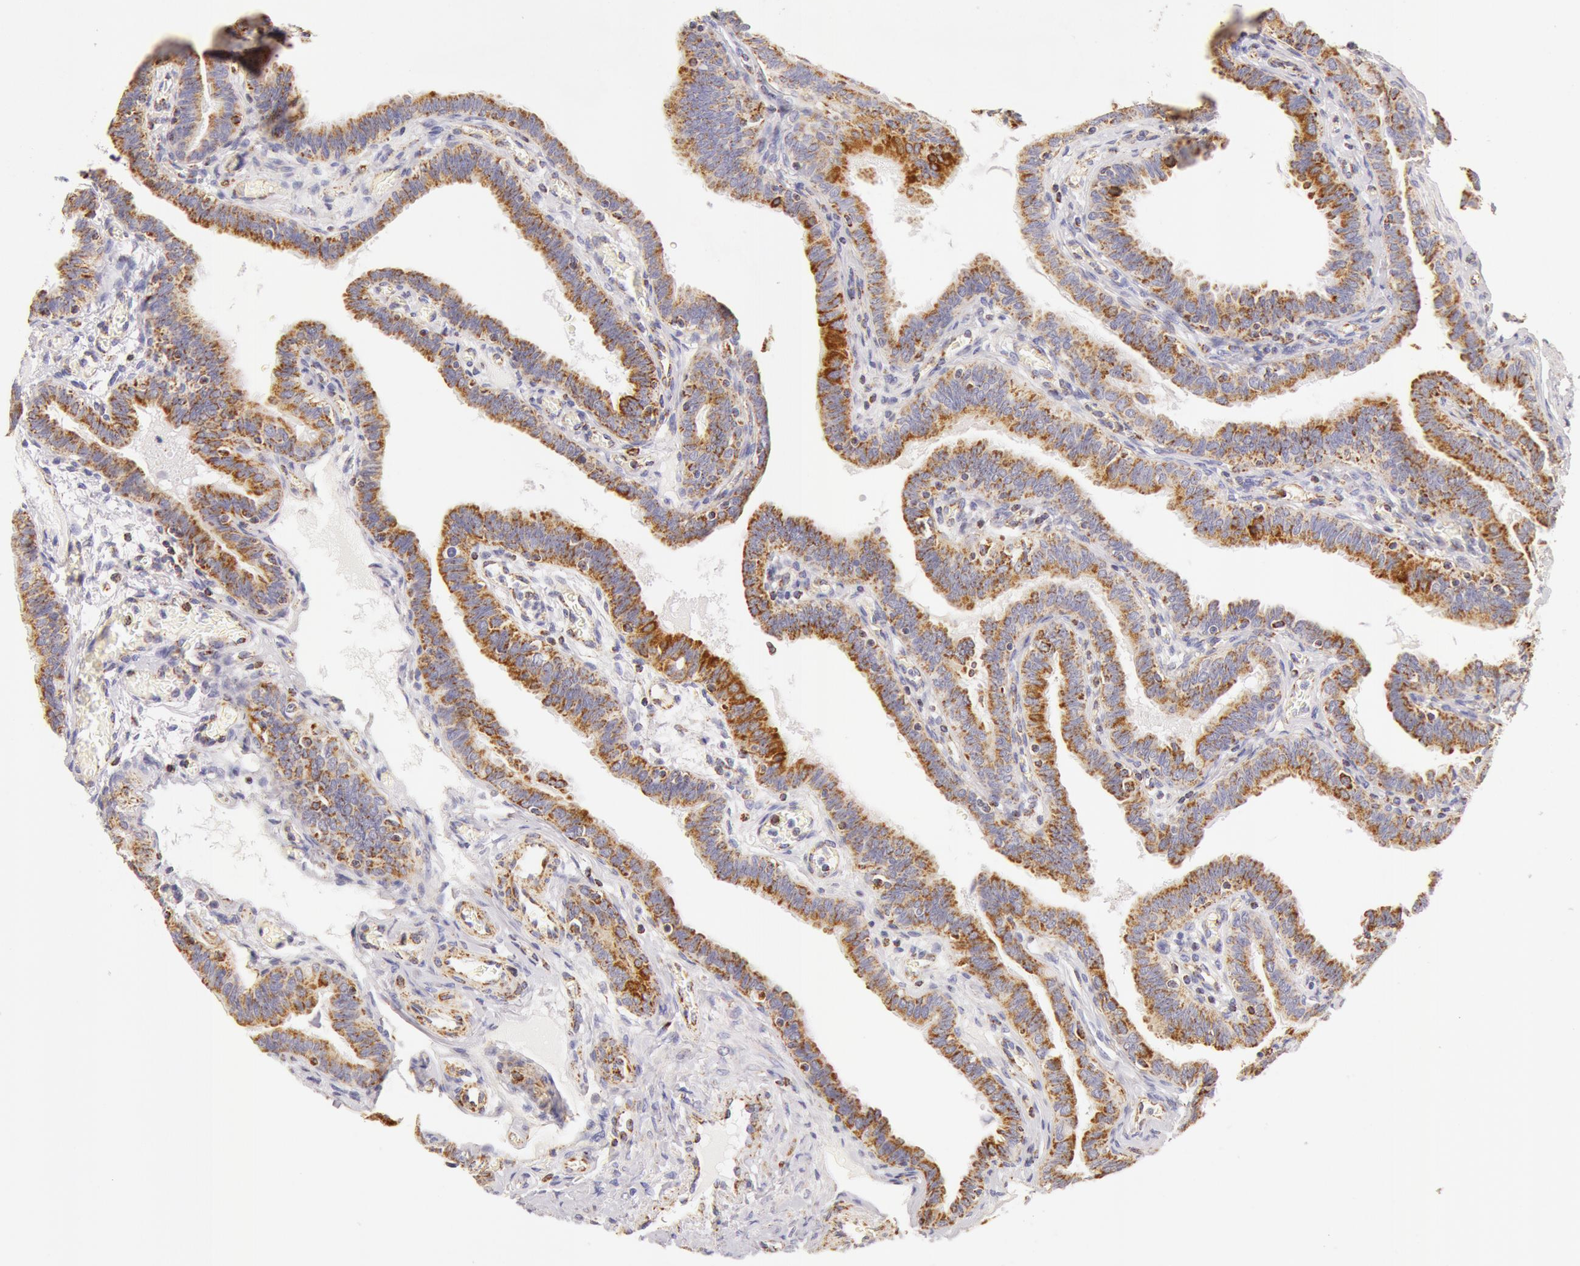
{"staining": {"intensity": "moderate", "quantity": ">75%", "location": "cytoplasmic/membranous"}, "tissue": "fallopian tube", "cell_type": "Glandular cells", "image_type": "normal", "snomed": [{"axis": "morphology", "description": "Normal tissue, NOS"}, {"axis": "topography", "description": "Fallopian tube"}], "caption": "The image exhibits staining of unremarkable fallopian tube, revealing moderate cytoplasmic/membranous protein staining (brown color) within glandular cells.", "gene": "ATP5F1B", "patient": {"sex": "female", "age": 38}}